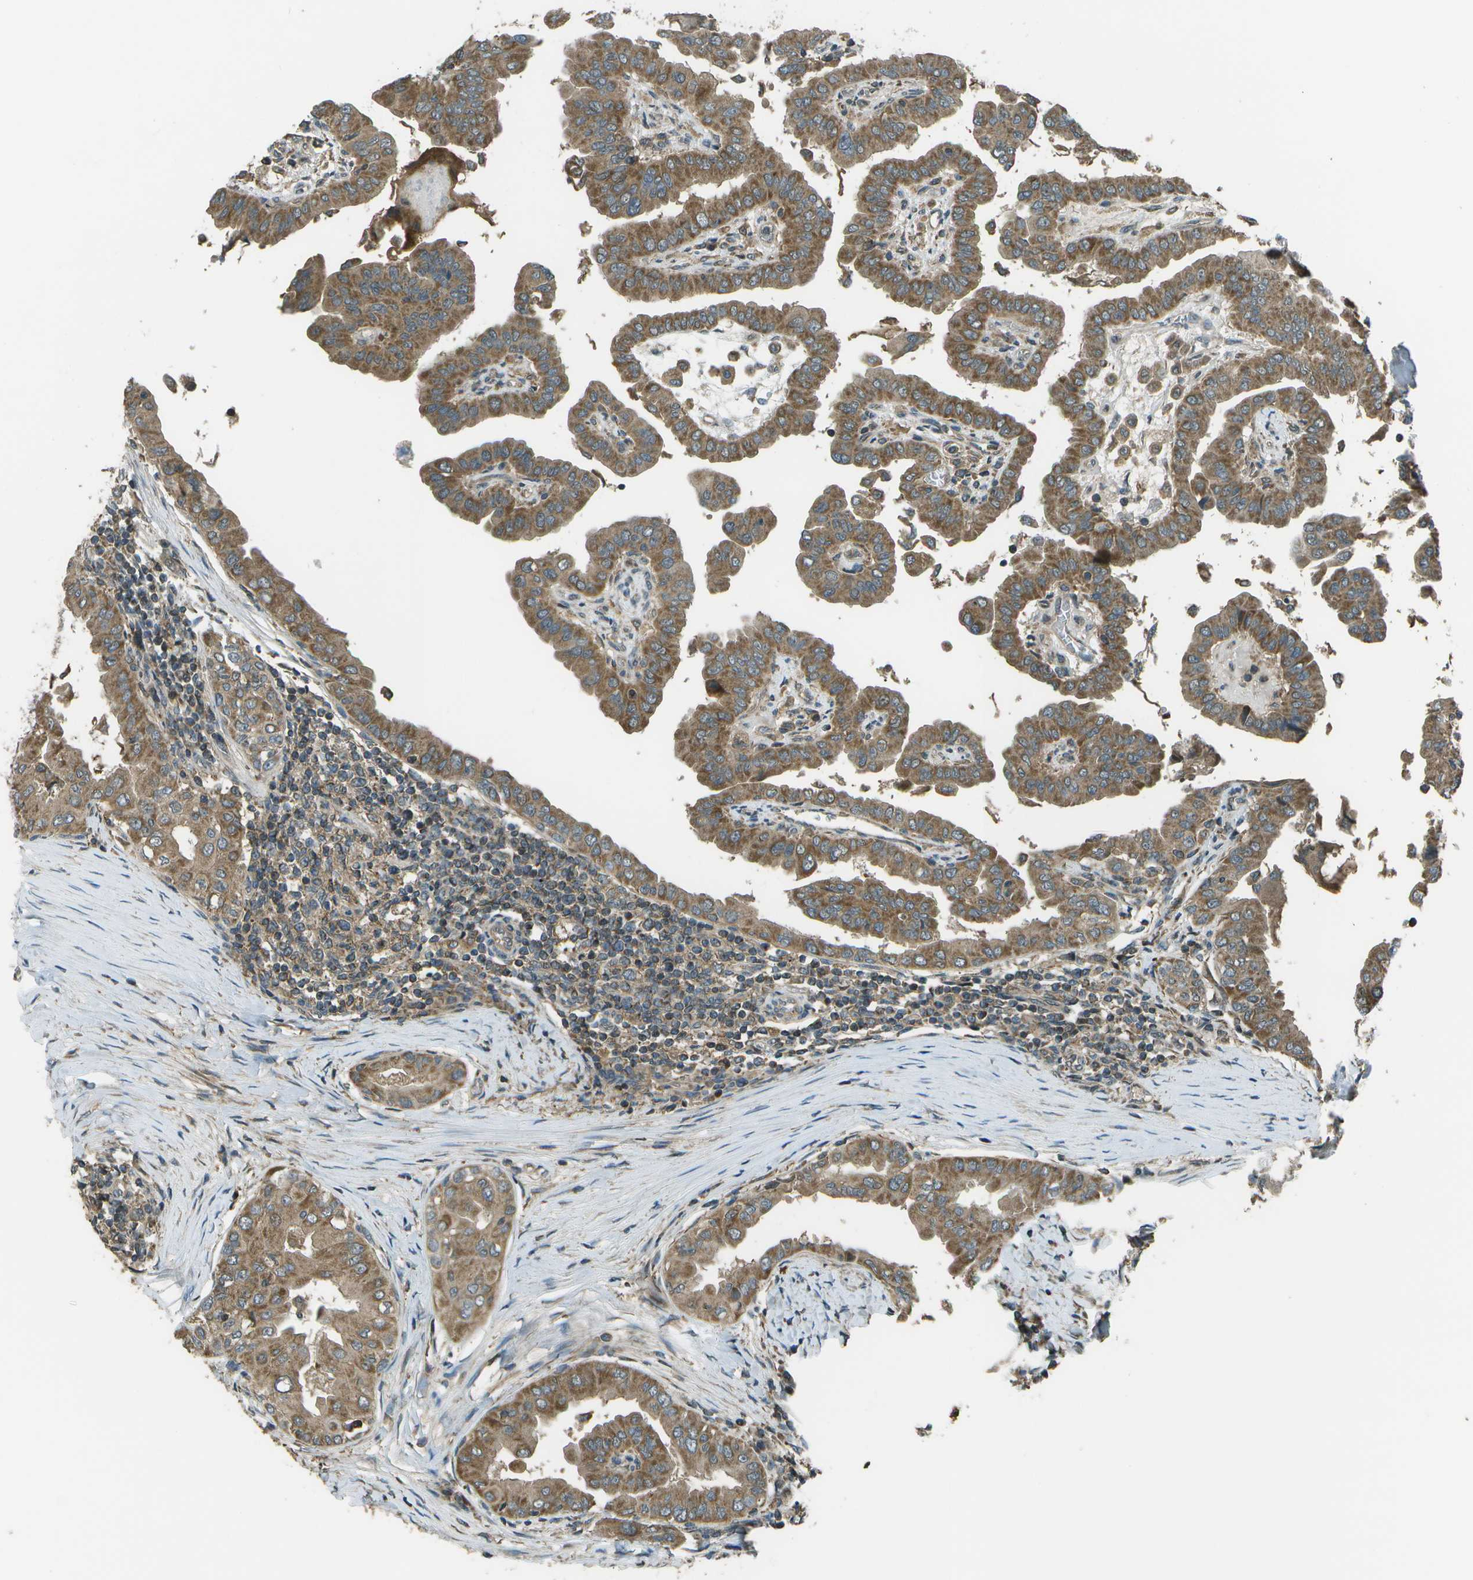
{"staining": {"intensity": "moderate", "quantity": ">75%", "location": "cytoplasmic/membranous"}, "tissue": "thyroid cancer", "cell_type": "Tumor cells", "image_type": "cancer", "snomed": [{"axis": "morphology", "description": "Papillary adenocarcinoma, NOS"}, {"axis": "topography", "description": "Thyroid gland"}], "caption": "Papillary adenocarcinoma (thyroid) stained with a protein marker exhibits moderate staining in tumor cells.", "gene": "PLPBP", "patient": {"sex": "male", "age": 33}}